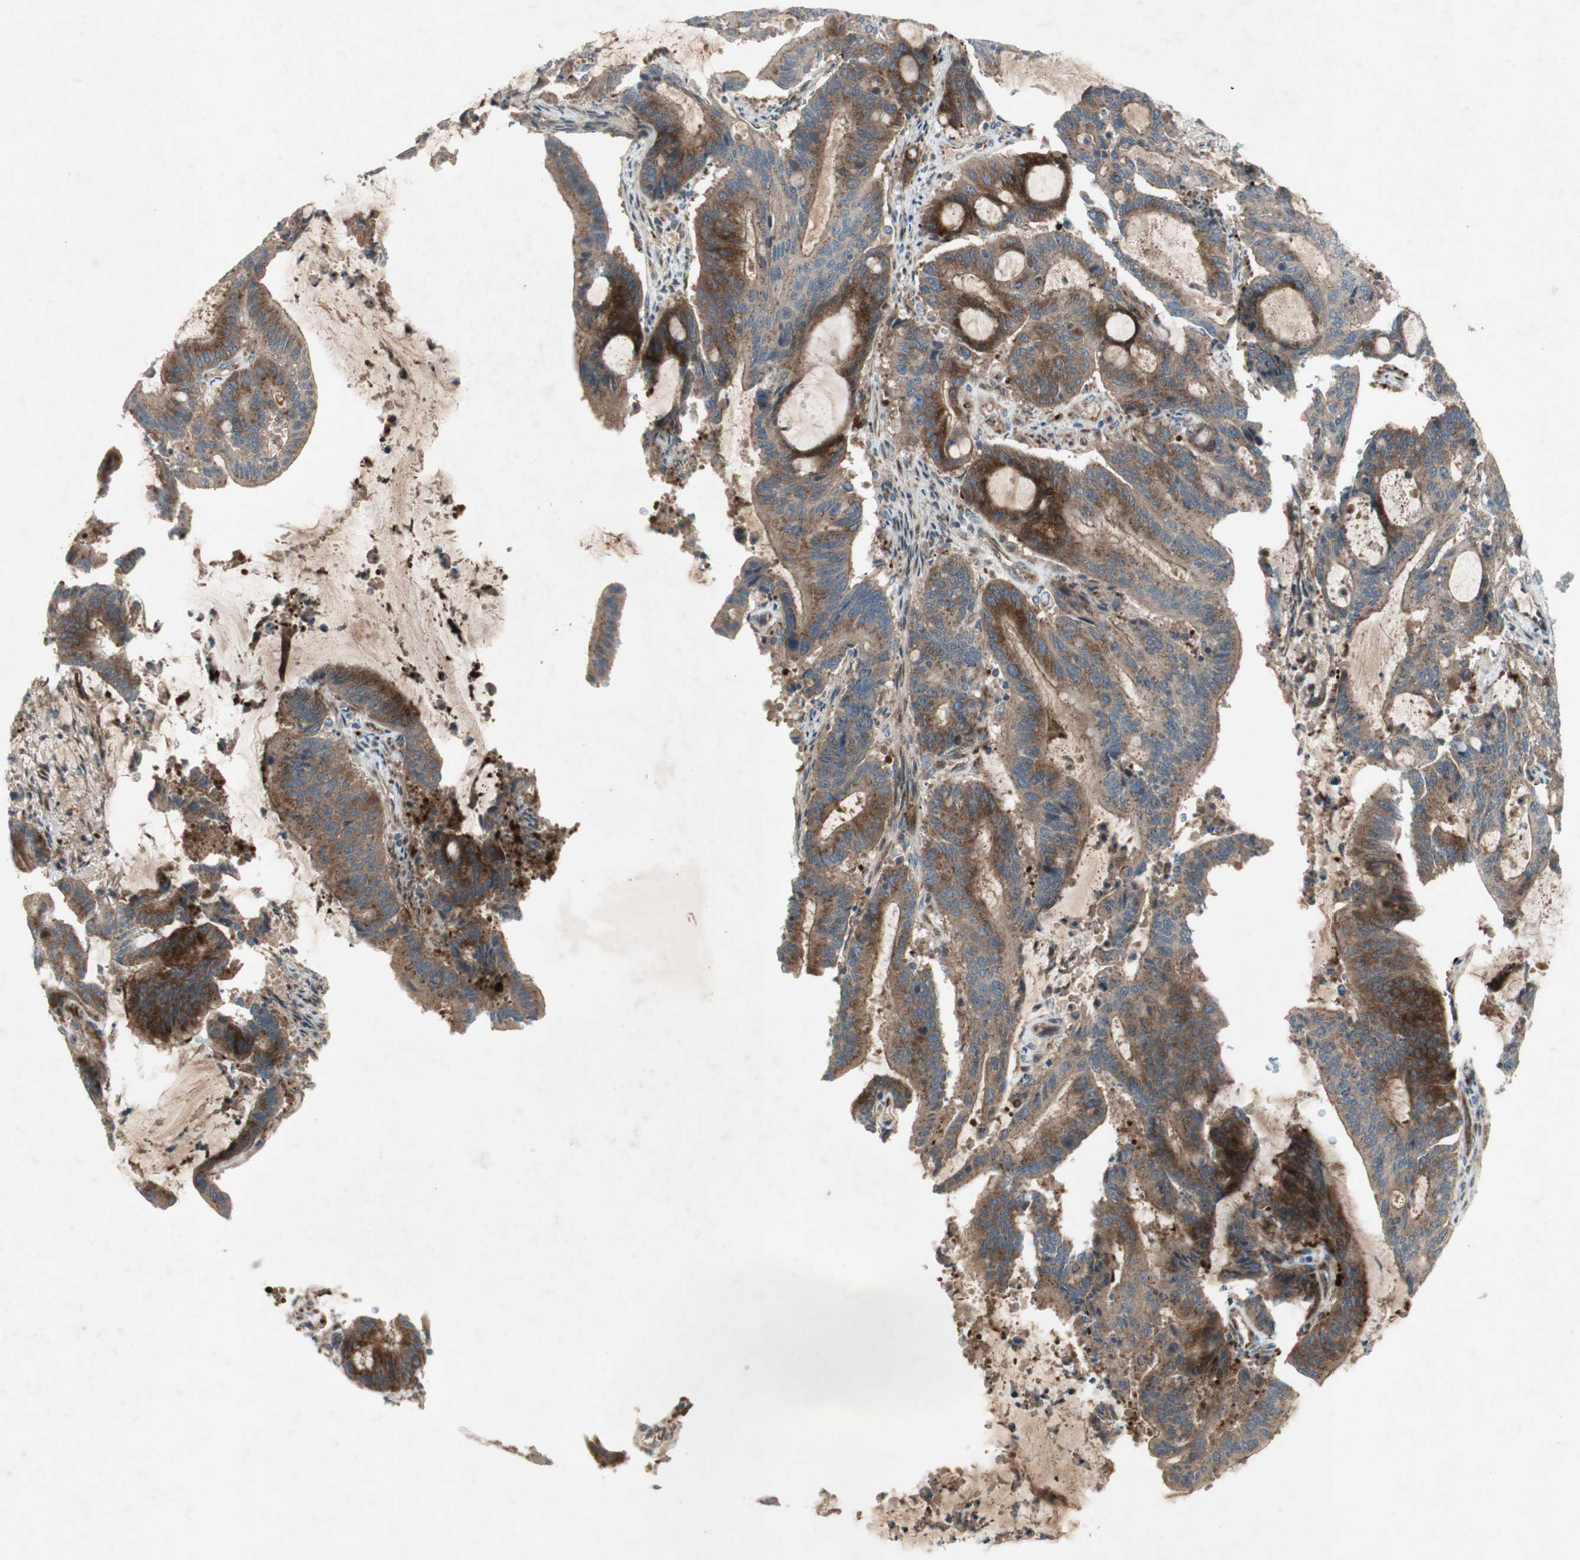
{"staining": {"intensity": "strong", "quantity": ">75%", "location": "cytoplasmic/membranous"}, "tissue": "liver cancer", "cell_type": "Tumor cells", "image_type": "cancer", "snomed": [{"axis": "morphology", "description": "Cholangiocarcinoma"}, {"axis": "topography", "description": "Liver"}], "caption": "Liver cholangiocarcinoma tissue exhibits strong cytoplasmic/membranous positivity in about >75% of tumor cells, visualized by immunohistochemistry.", "gene": "APOO", "patient": {"sex": "female", "age": 73}}